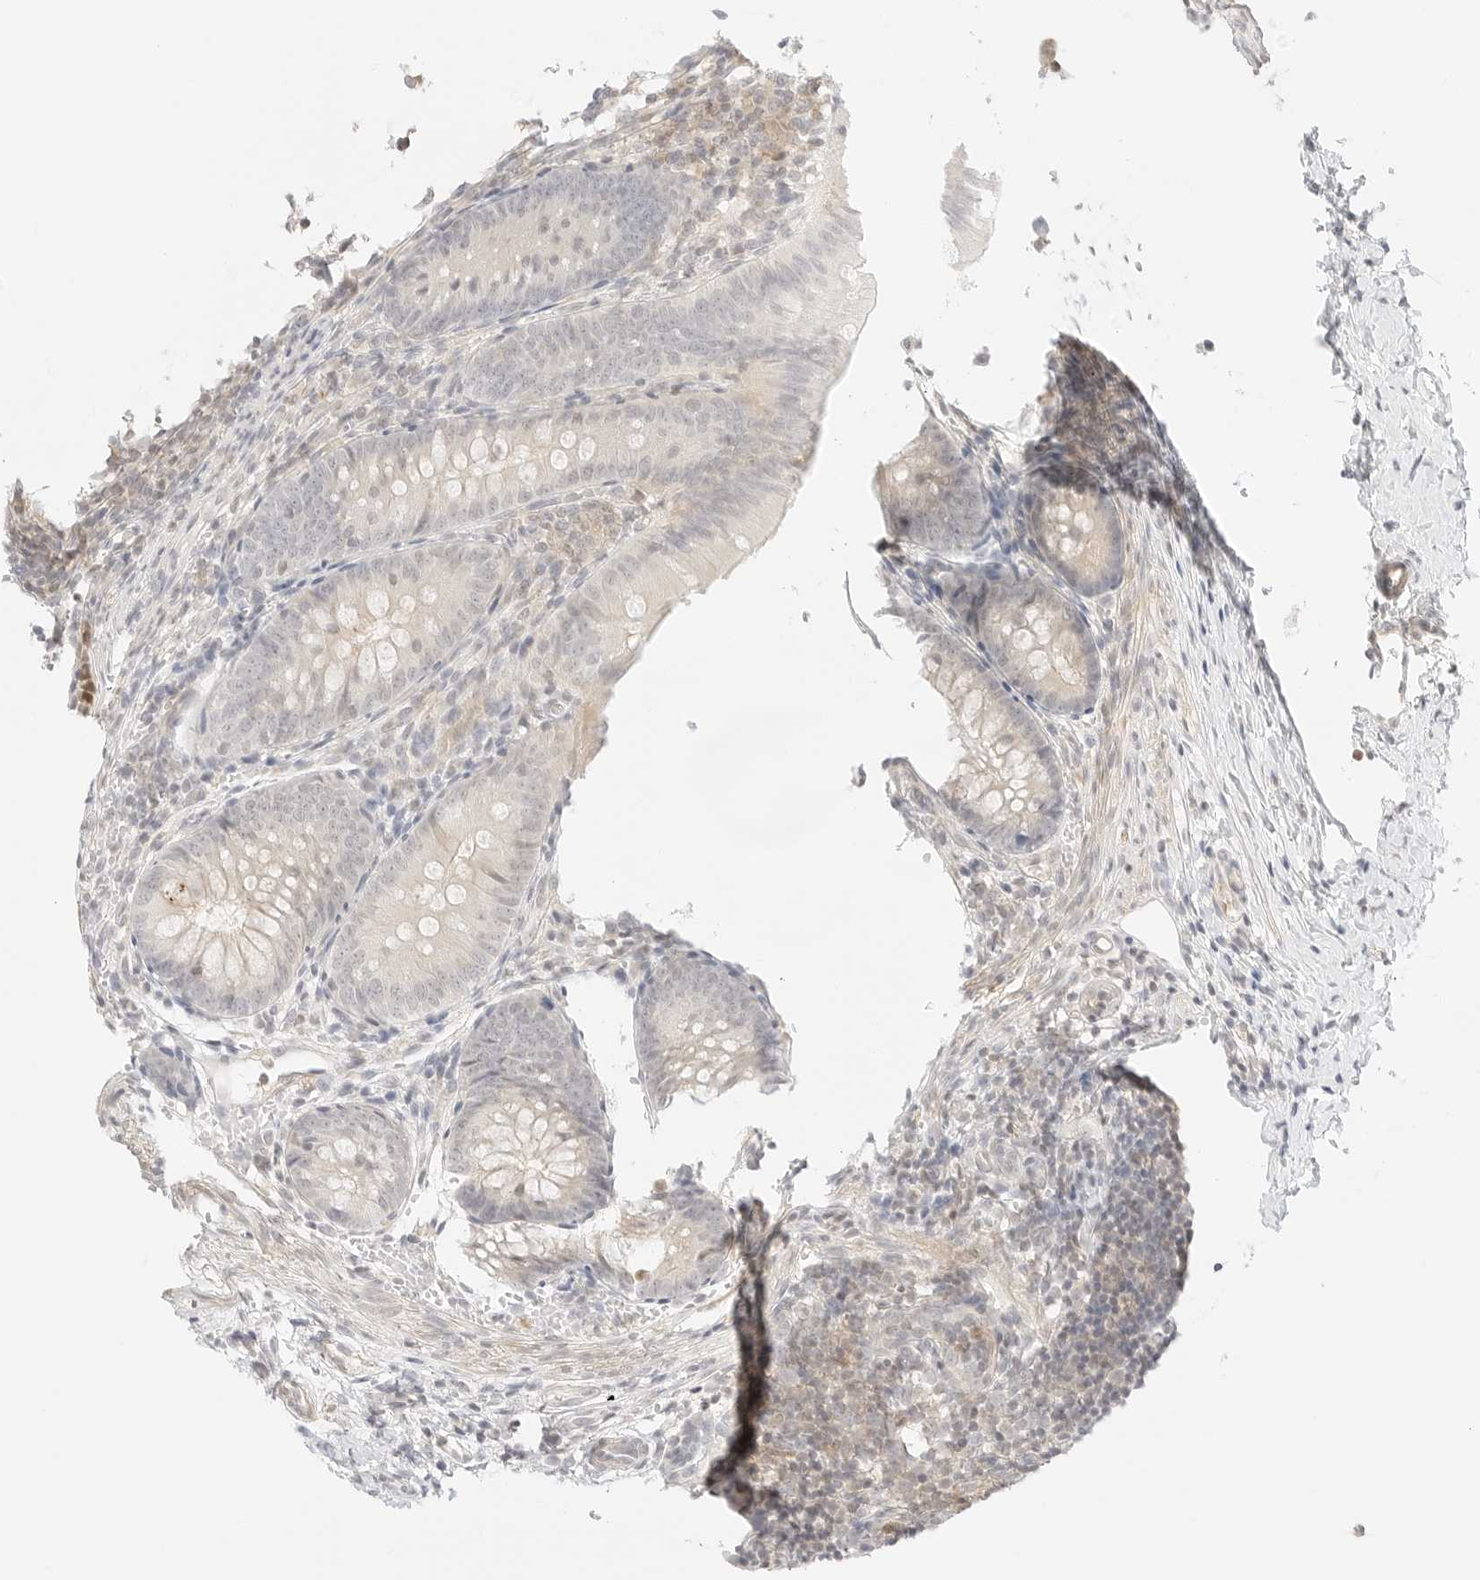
{"staining": {"intensity": "weak", "quantity": "<25%", "location": "cytoplasmic/membranous"}, "tissue": "appendix", "cell_type": "Glandular cells", "image_type": "normal", "snomed": [{"axis": "morphology", "description": "Normal tissue, NOS"}, {"axis": "topography", "description": "Appendix"}], "caption": "Glandular cells are negative for protein expression in normal human appendix. Nuclei are stained in blue.", "gene": "GNAS", "patient": {"sex": "male", "age": 1}}